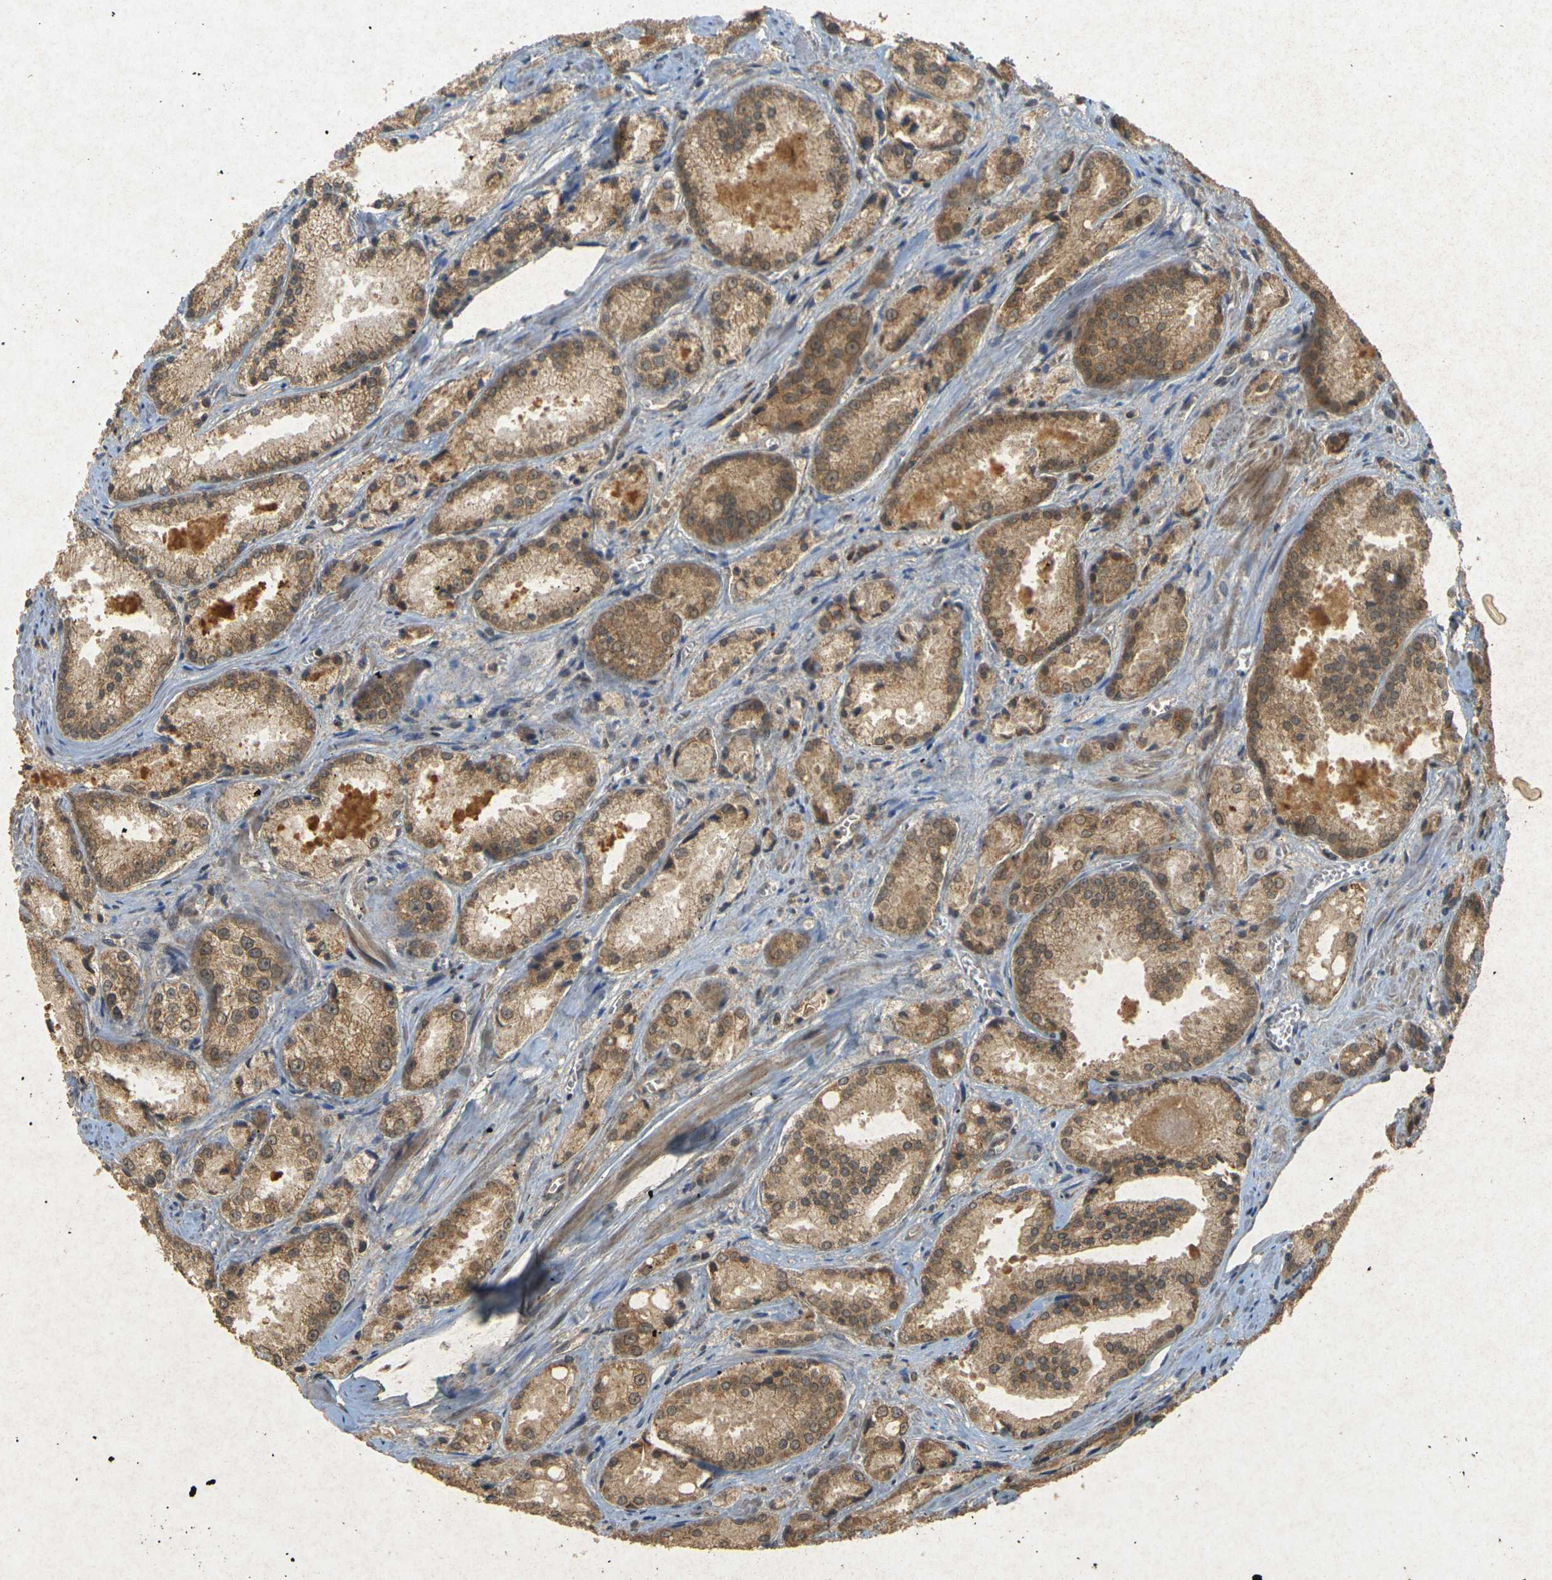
{"staining": {"intensity": "moderate", "quantity": ">75%", "location": "cytoplasmic/membranous"}, "tissue": "prostate cancer", "cell_type": "Tumor cells", "image_type": "cancer", "snomed": [{"axis": "morphology", "description": "Adenocarcinoma, Low grade"}, {"axis": "topography", "description": "Prostate"}], "caption": "Moderate cytoplasmic/membranous protein positivity is appreciated in approximately >75% of tumor cells in adenocarcinoma (low-grade) (prostate). The protein is shown in brown color, while the nuclei are stained blue.", "gene": "ERN1", "patient": {"sex": "male", "age": 64}}